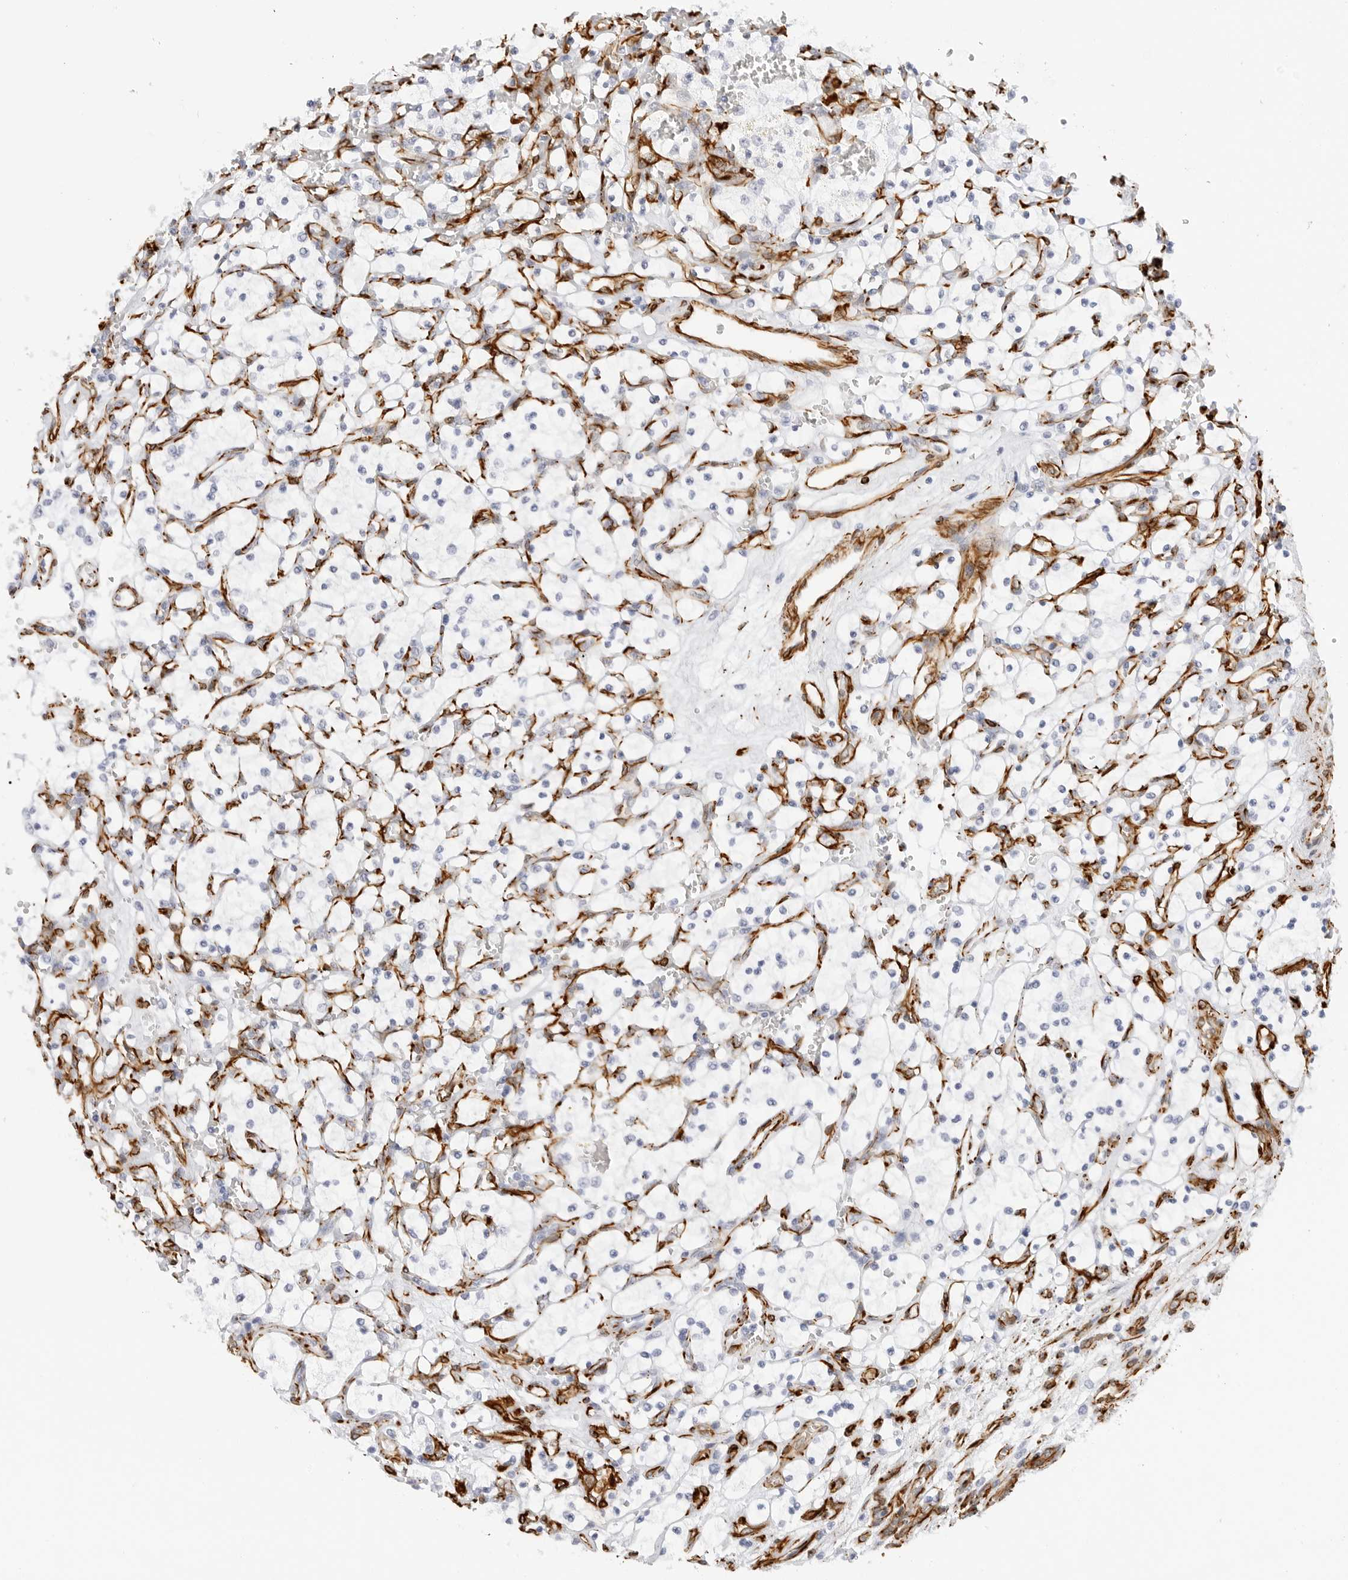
{"staining": {"intensity": "negative", "quantity": "none", "location": "none"}, "tissue": "renal cancer", "cell_type": "Tumor cells", "image_type": "cancer", "snomed": [{"axis": "morphology", "description": "Adenocarcinoma, NOS"}, {"axis": "topography", "description": "Kidney"}], "caption": "IHC of human renal cancer (adenocarcinoma) displays no staining in tumor cells.", "gene": "NES", "patient": {"sex": "female", "age": 69}}